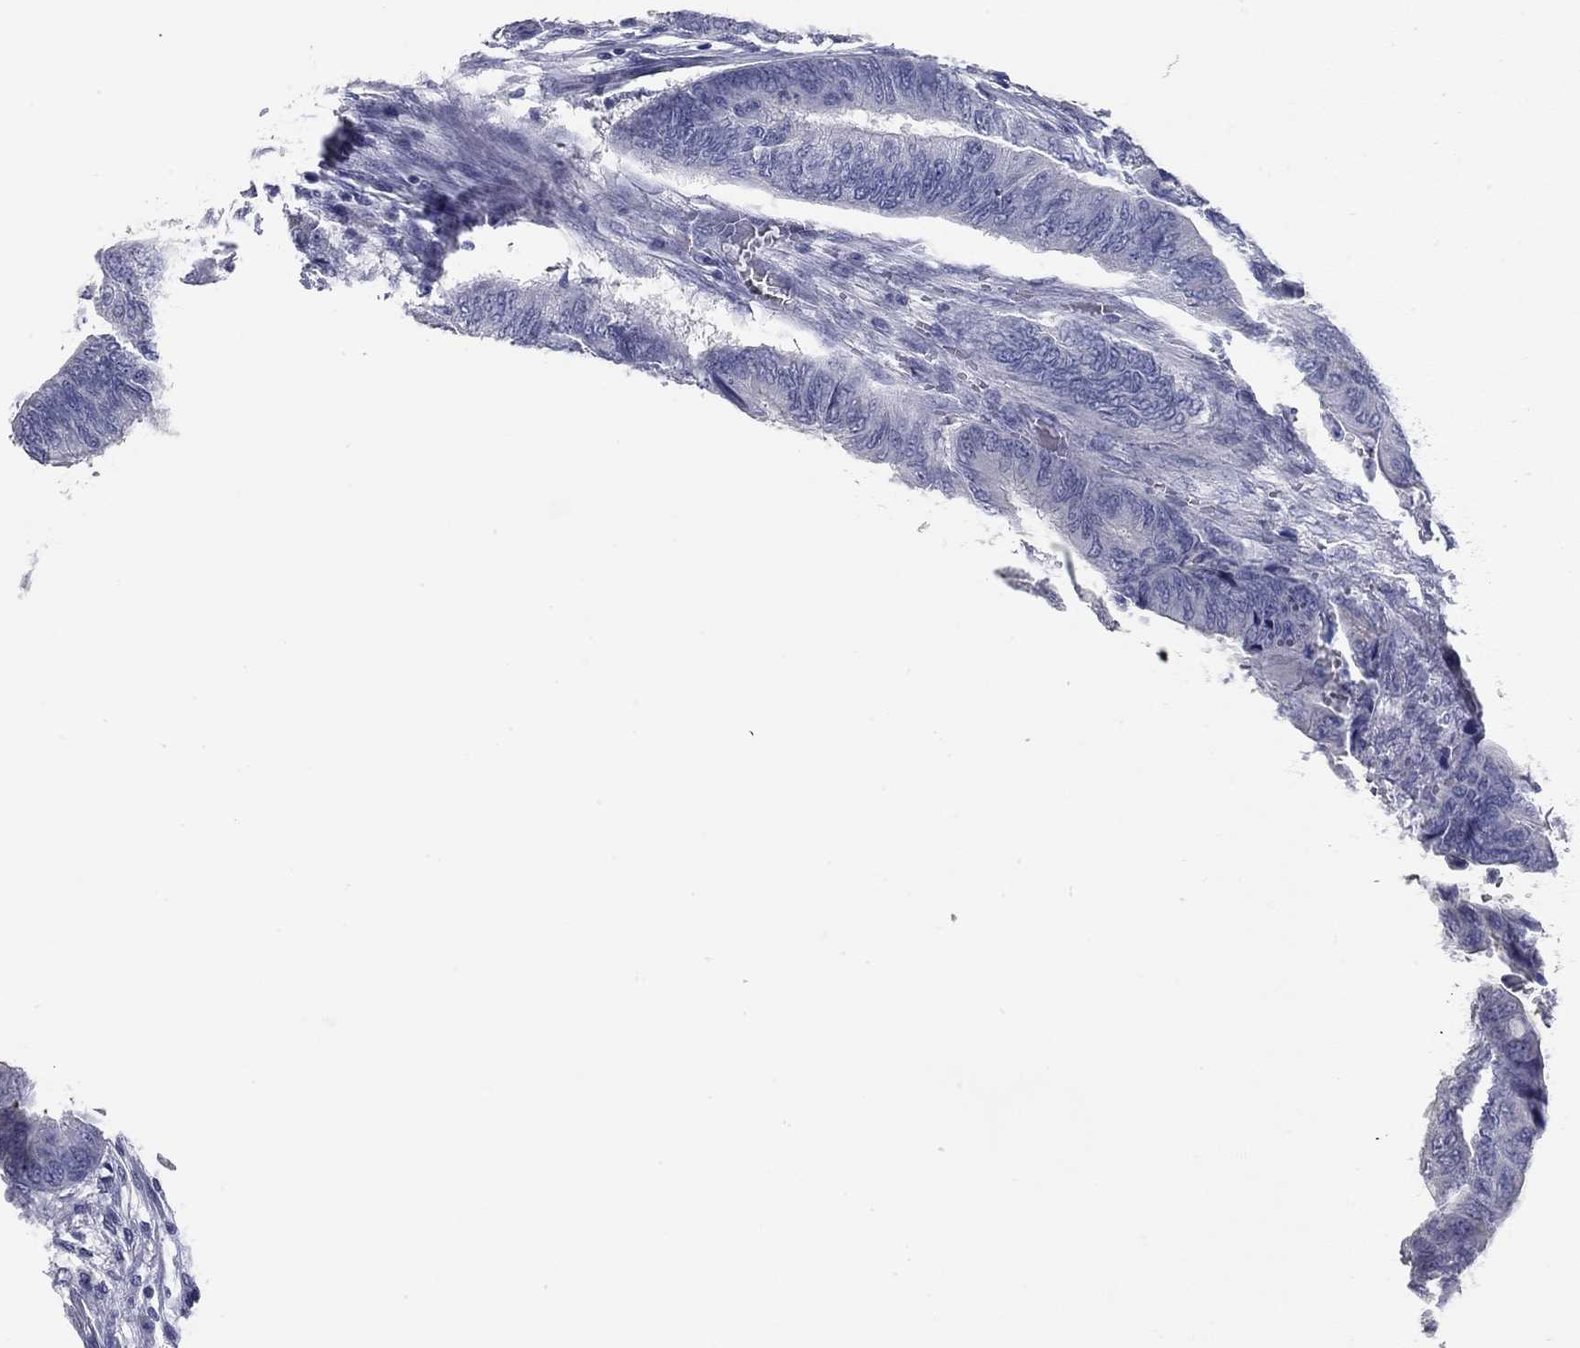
{"staining": {"intensity": "negative", "quantity": "none", "location": "none"}, "tissue": "colorectal cancer", "cell_type": "Tumor cells", "image_type": "cancer", "snomed": [{"axis": "morphology", "description": "Normal tissue, NOS"}, {"axis": "morphology", "description": "Adenocarcinoma, NOS"}, {"axis": "topography", "description": "Rectum"}, {"axis": "topography", "description": "Peripheral nerve tissue"}], "caption": "Colorectal adenocarcinoma was stained to show a protein in brown. There is no significant positivity in tumor cells.", "gene": "TAC1", "patient": {"sex": "male", "age": 92}}